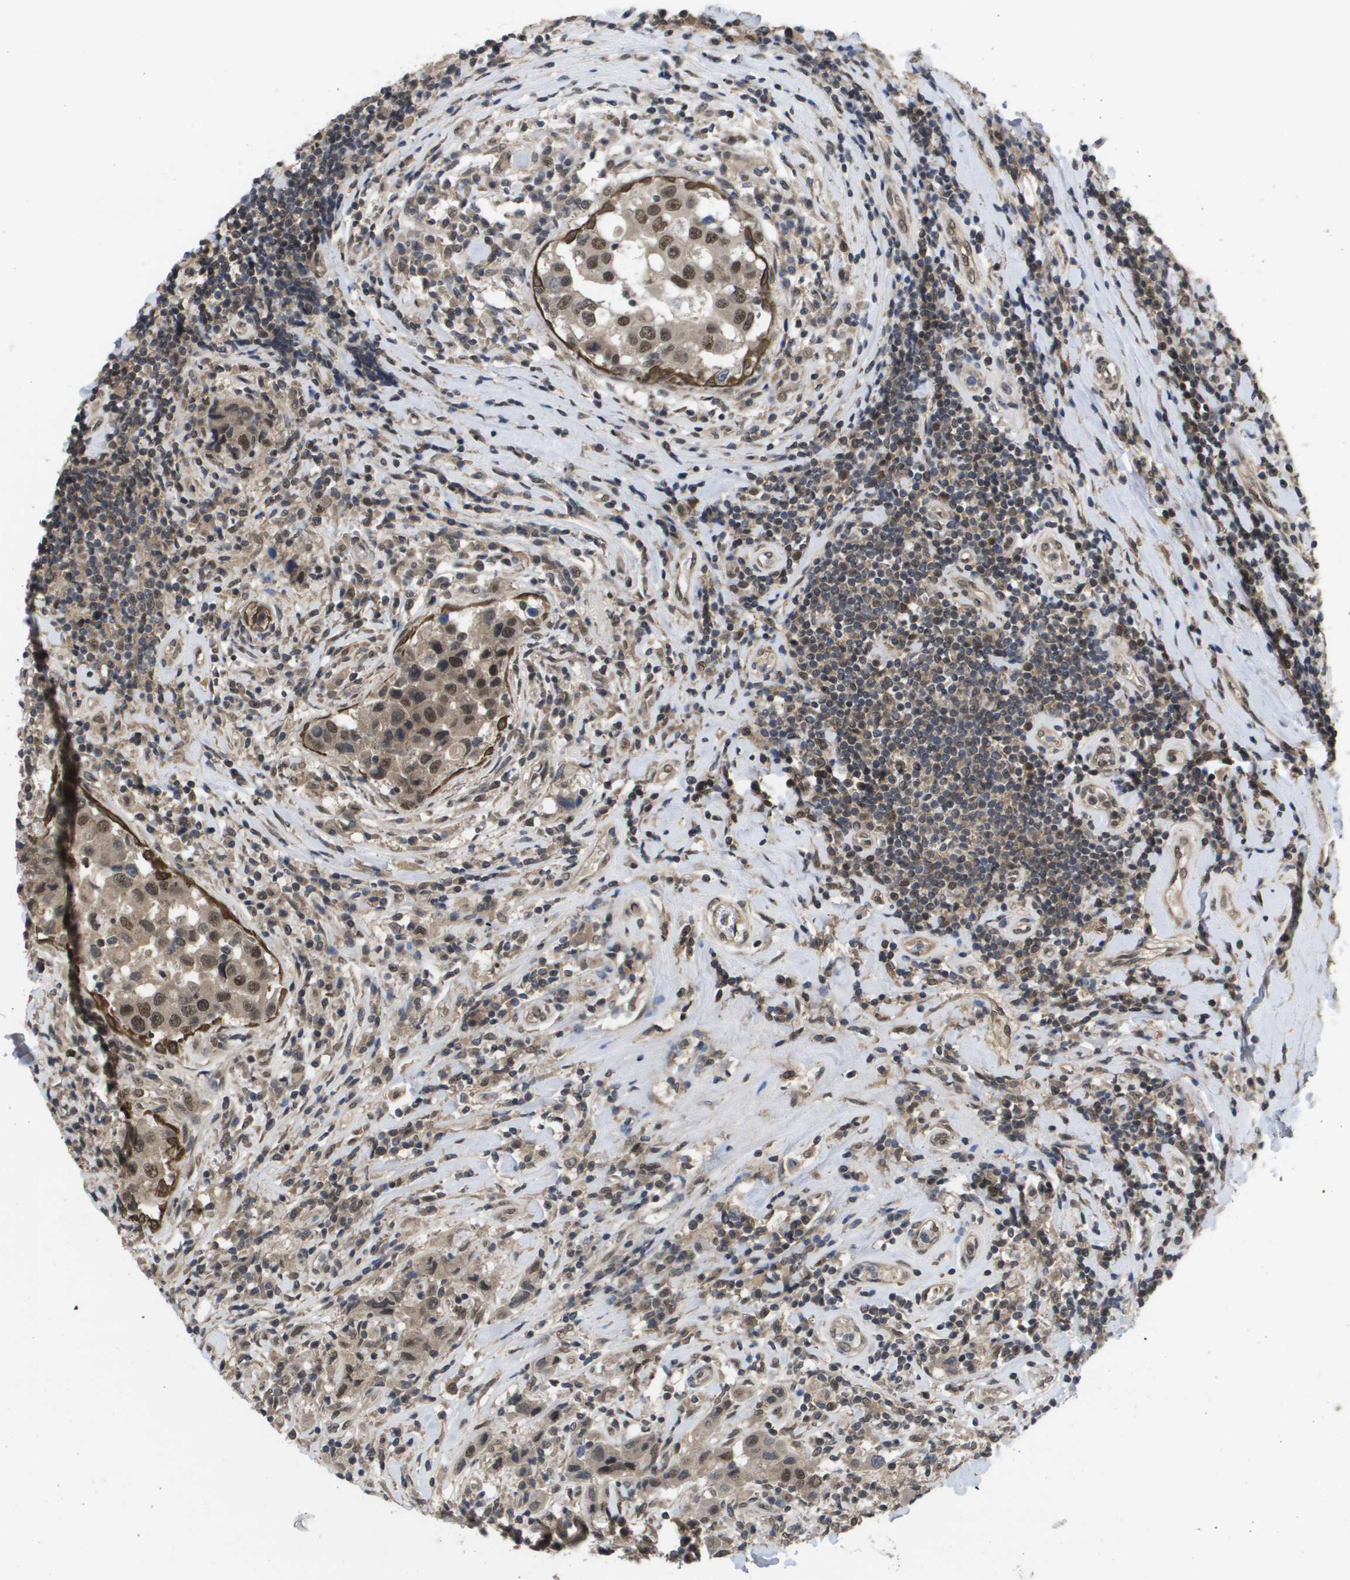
{"staining": {"intensity": "moderate", "quantity": ">75%", "location": "cytoplasmic/membranous,nuclear"}, "tissue": "breast cancer", "cell_type": "Tumor cells", "image_type": "cancer", "snomed": [{"axis": "morphology", "description": "Duct carcinoma"}, {"axis": "topography", "description": "Breast"}], "caption": "IHC photomicrograph of neoplastic tissue: breast cancer stained using immunohistochemistry shows medium levels of moderate protein expression localized specifically in the cytoplasmic/membranous and nuclear of tumor cells, appearing as a cytoplasmic/membranous and nuclear brown color.", "gene": "AMBRA1", "patient": {"sex": "female", "age": 27}}